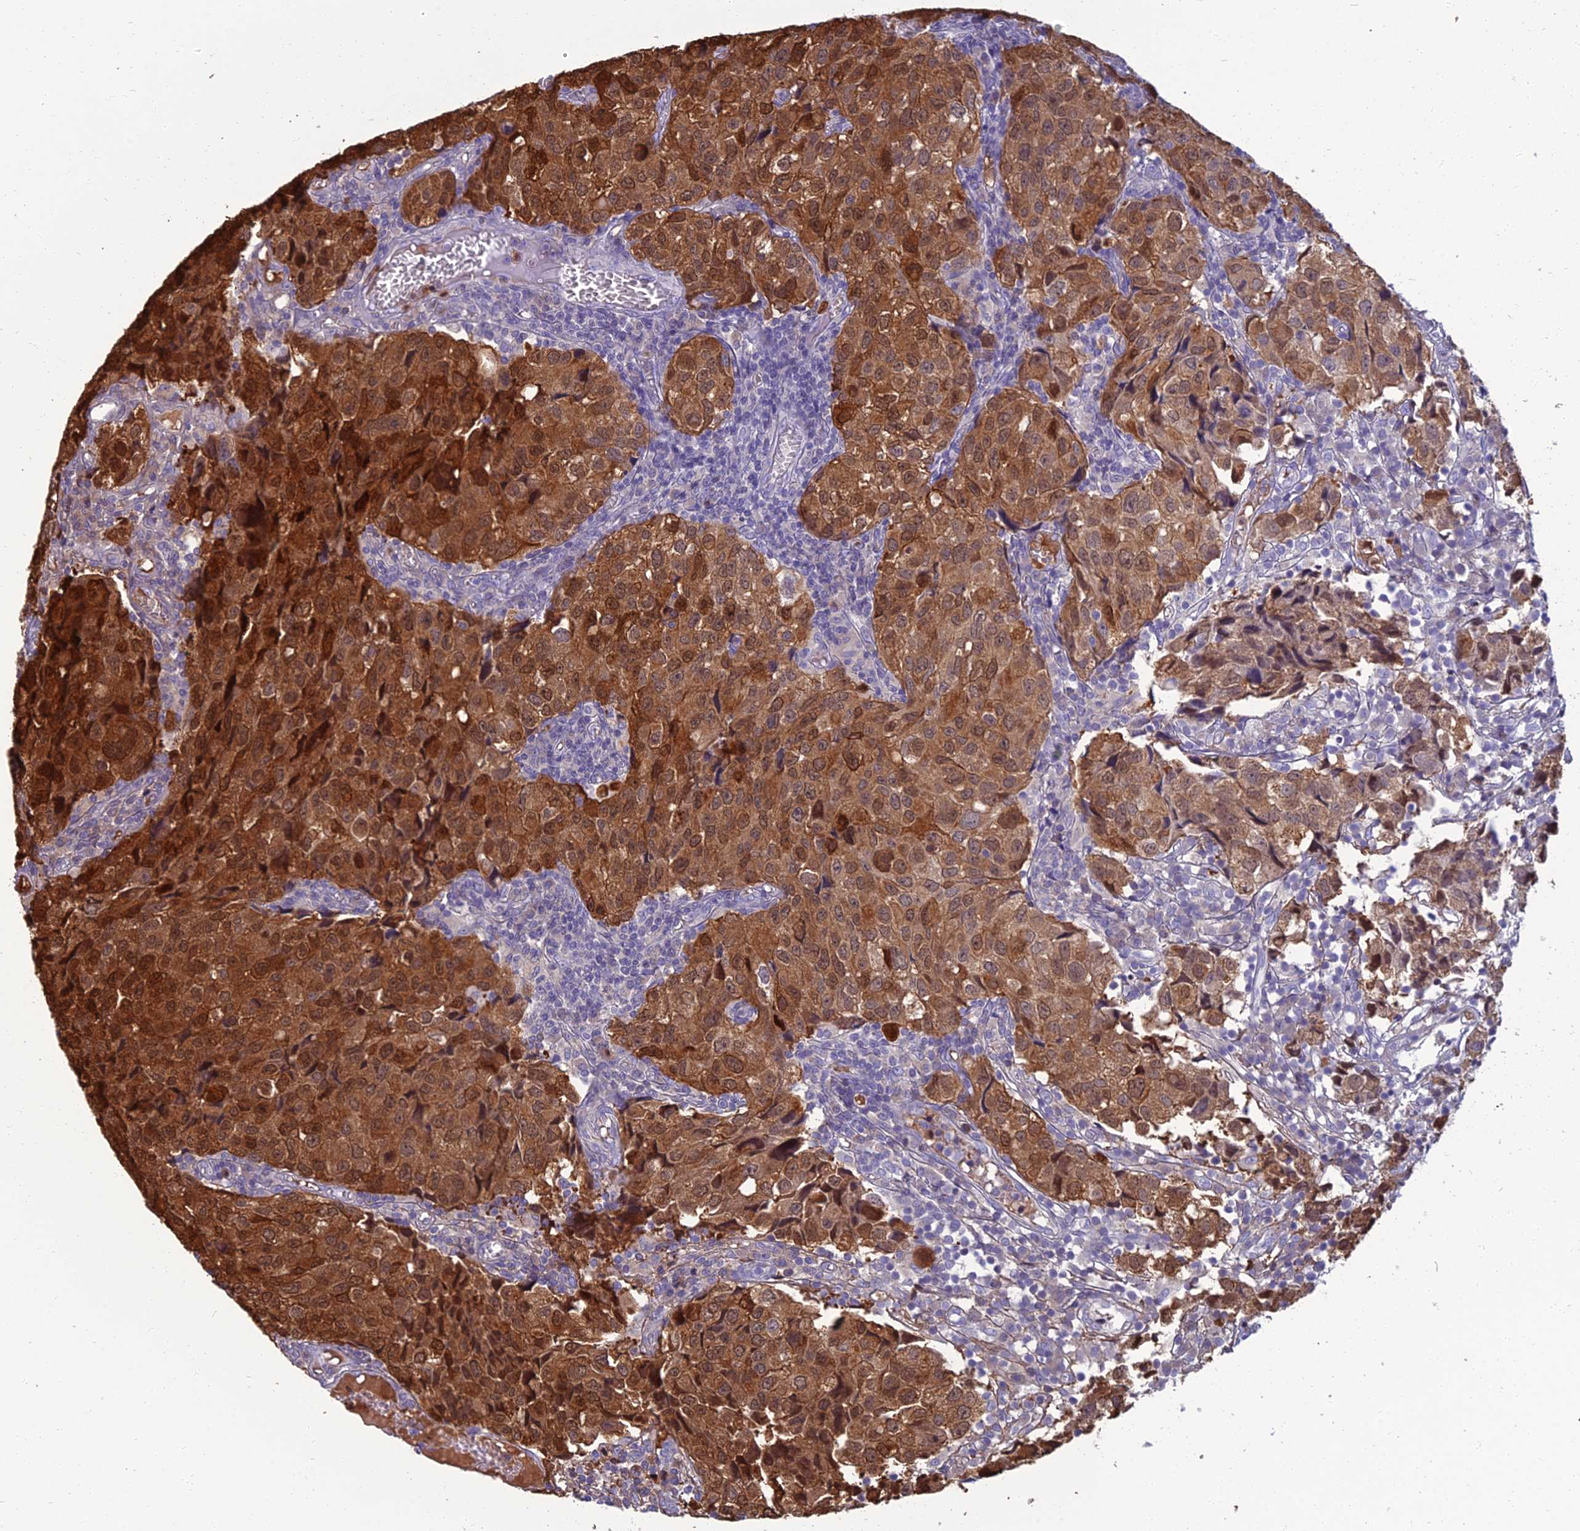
{"staining": {"intensity": "moderate", "quantity": ">75%", "location": "cytoplasmic/membranous,nuclear"}, "tissue": "urothelial cancer", "cell_type": "Tumor cells", "image_type": "cancer", "snomed": [{"axis": "morphology", "description": "Urothelial carcinoma, High grade"}, {"axis": "topography", "description": "Urinary bladder"}], "caption": "Urothelial cancer stained with a protein marker displays moderate staining in tumor cells.", "gene": "SPTLC3", "patient": {"sex": "female", "age": 75}}